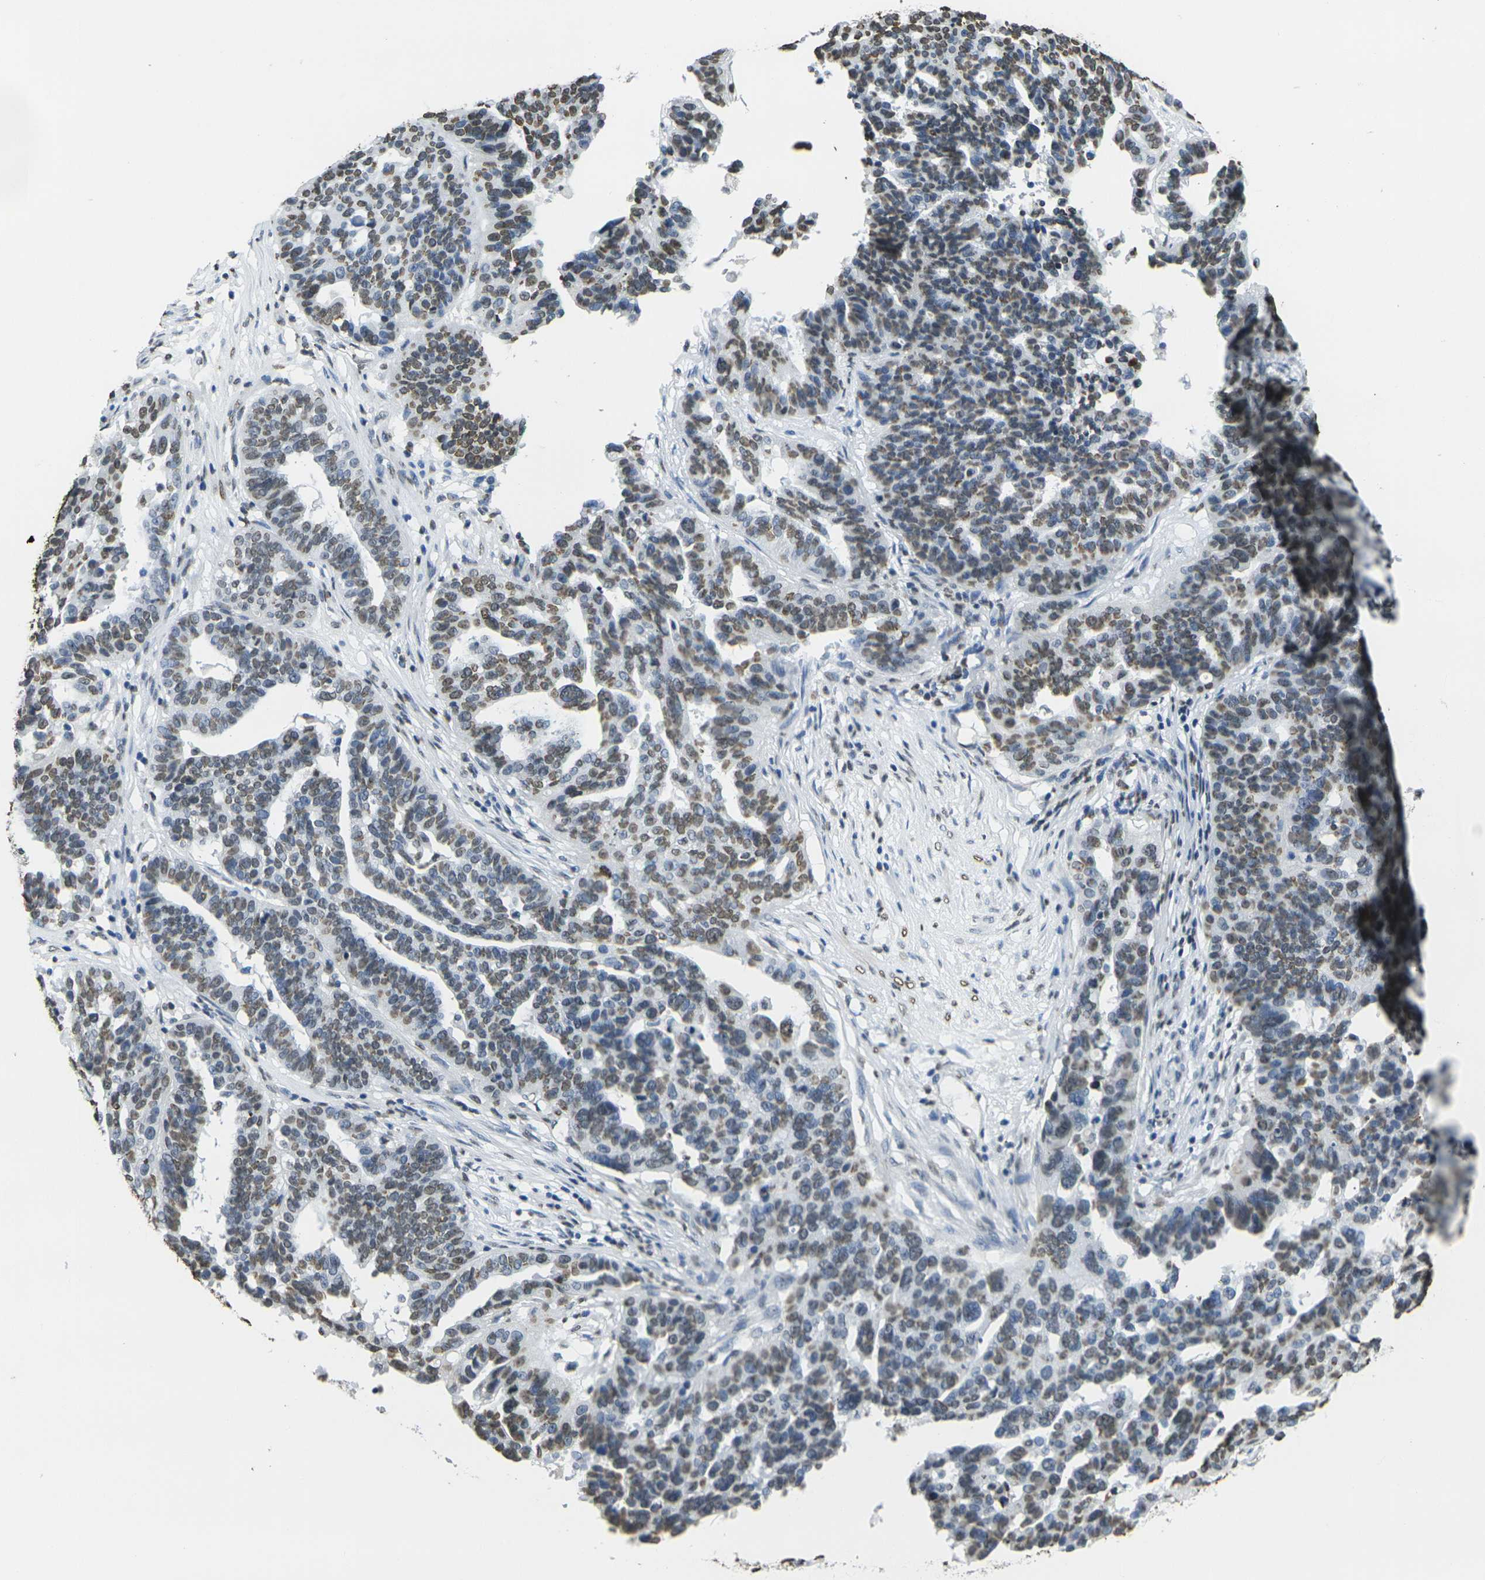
{"staining": {"intensity": "moderate", "quantity": "25%-75%", "location": "nuclear"}, "tissue": "ovarian cancer", "cell_type": "Tumor cells", "image_type": "cancer", "snomed": [{"axis": "morphology", "description": "Cystadenocarcinoma, serous, NOS"}, {"axis": "topography", "description": "Ovary"}], "caption": "Serous cystadenocarcinoma (ovarian) stained with a protein marker reveals moderate staining in tumor cells.", "gene": "DRAXIN", "patient": {"sex": "female", "age": 59}}